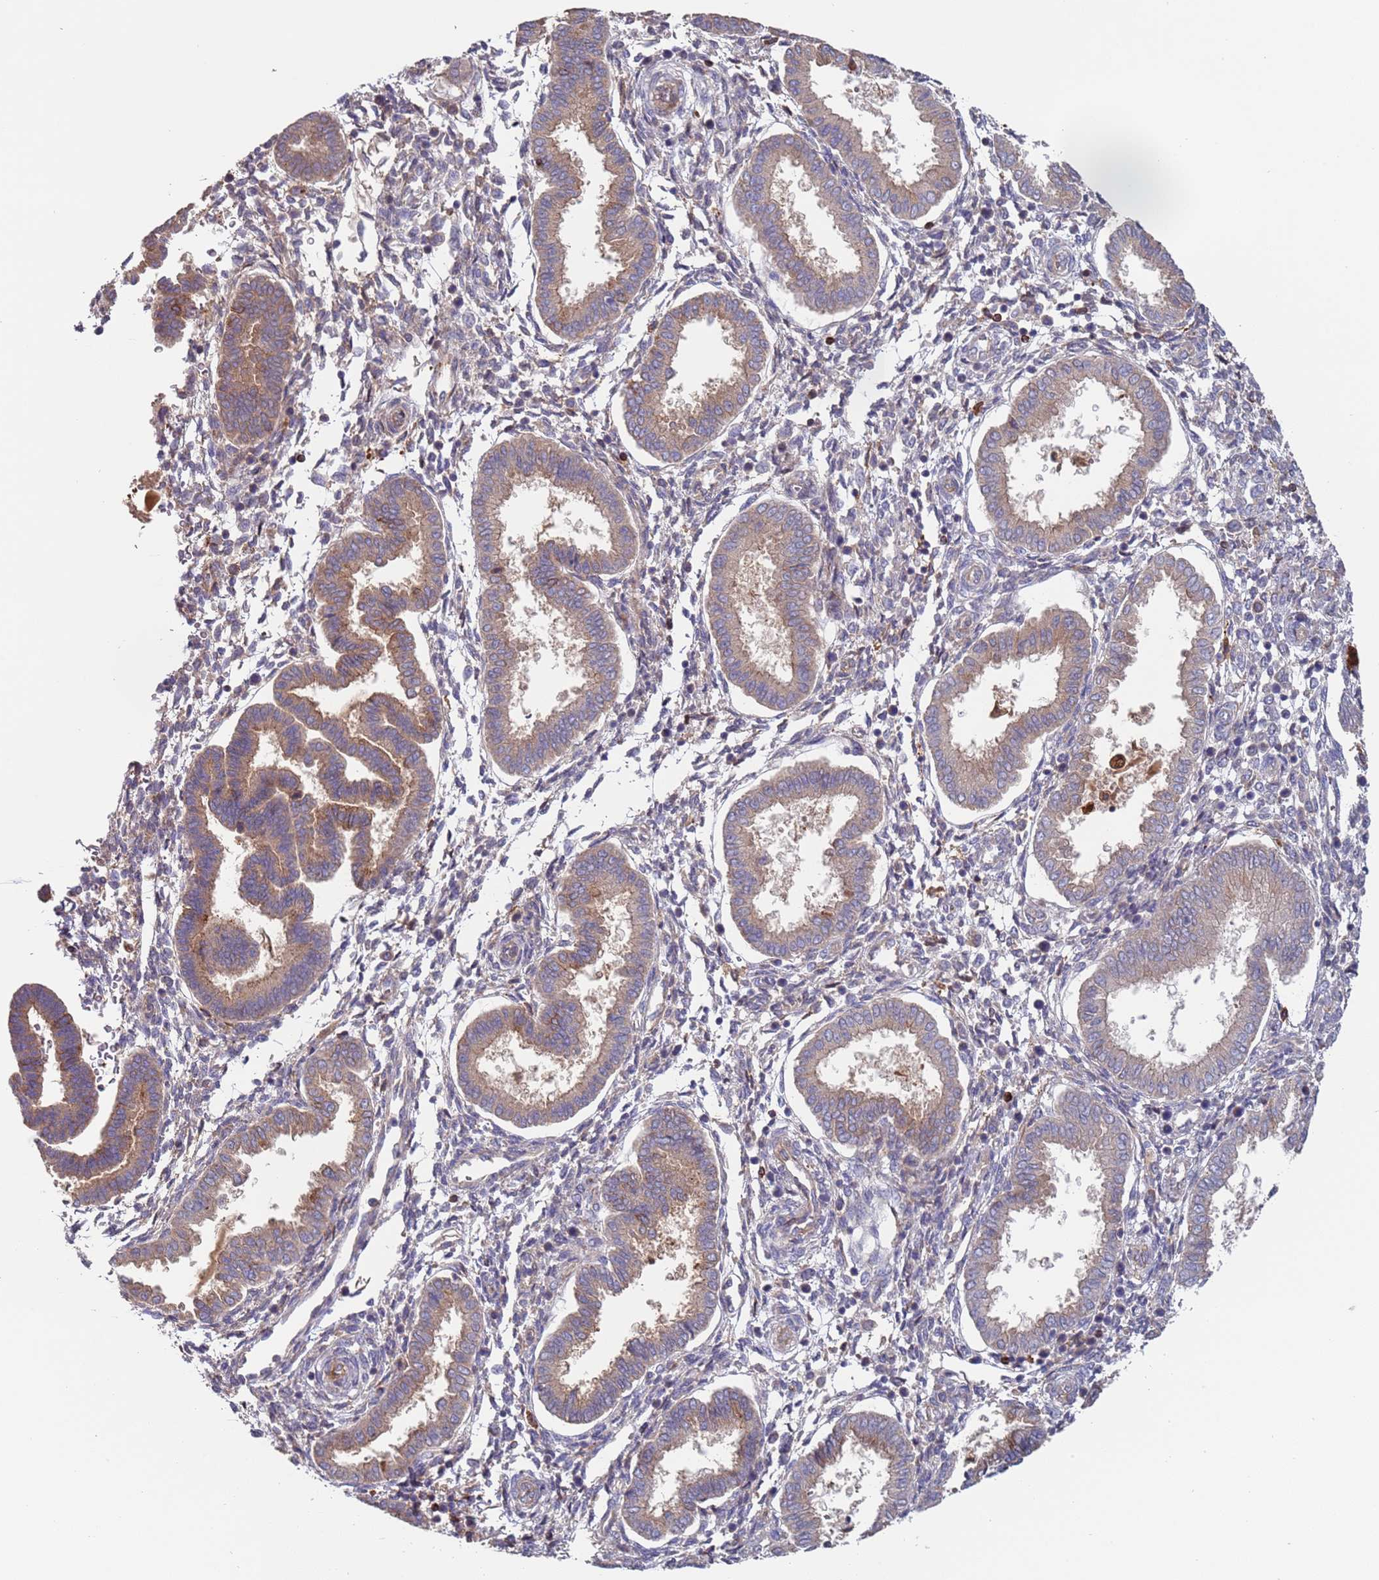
{"staining": {"intensity": "negative", "quantity": "none", "location": "none"}, "tissue": "endometrium", "cell_type": "Cells in endometrial stroma", "image_type": "normal", "snomed": [{"axis": "morphology", "description": "Normal tissue, NOS"}, {"axis": "topography", "description": "Endometrium"}], "caption": "A micrograph of human endometrium is negative for staining in cells in endometrial stroma. (Stains: DAB immunohistochemistry (IHC) with hematoxylin counter stain, Microscopy: brightfield microscopy at high magnification).", "gene": "MALRD1", "patient": {"sex": "female", "age": 24}}